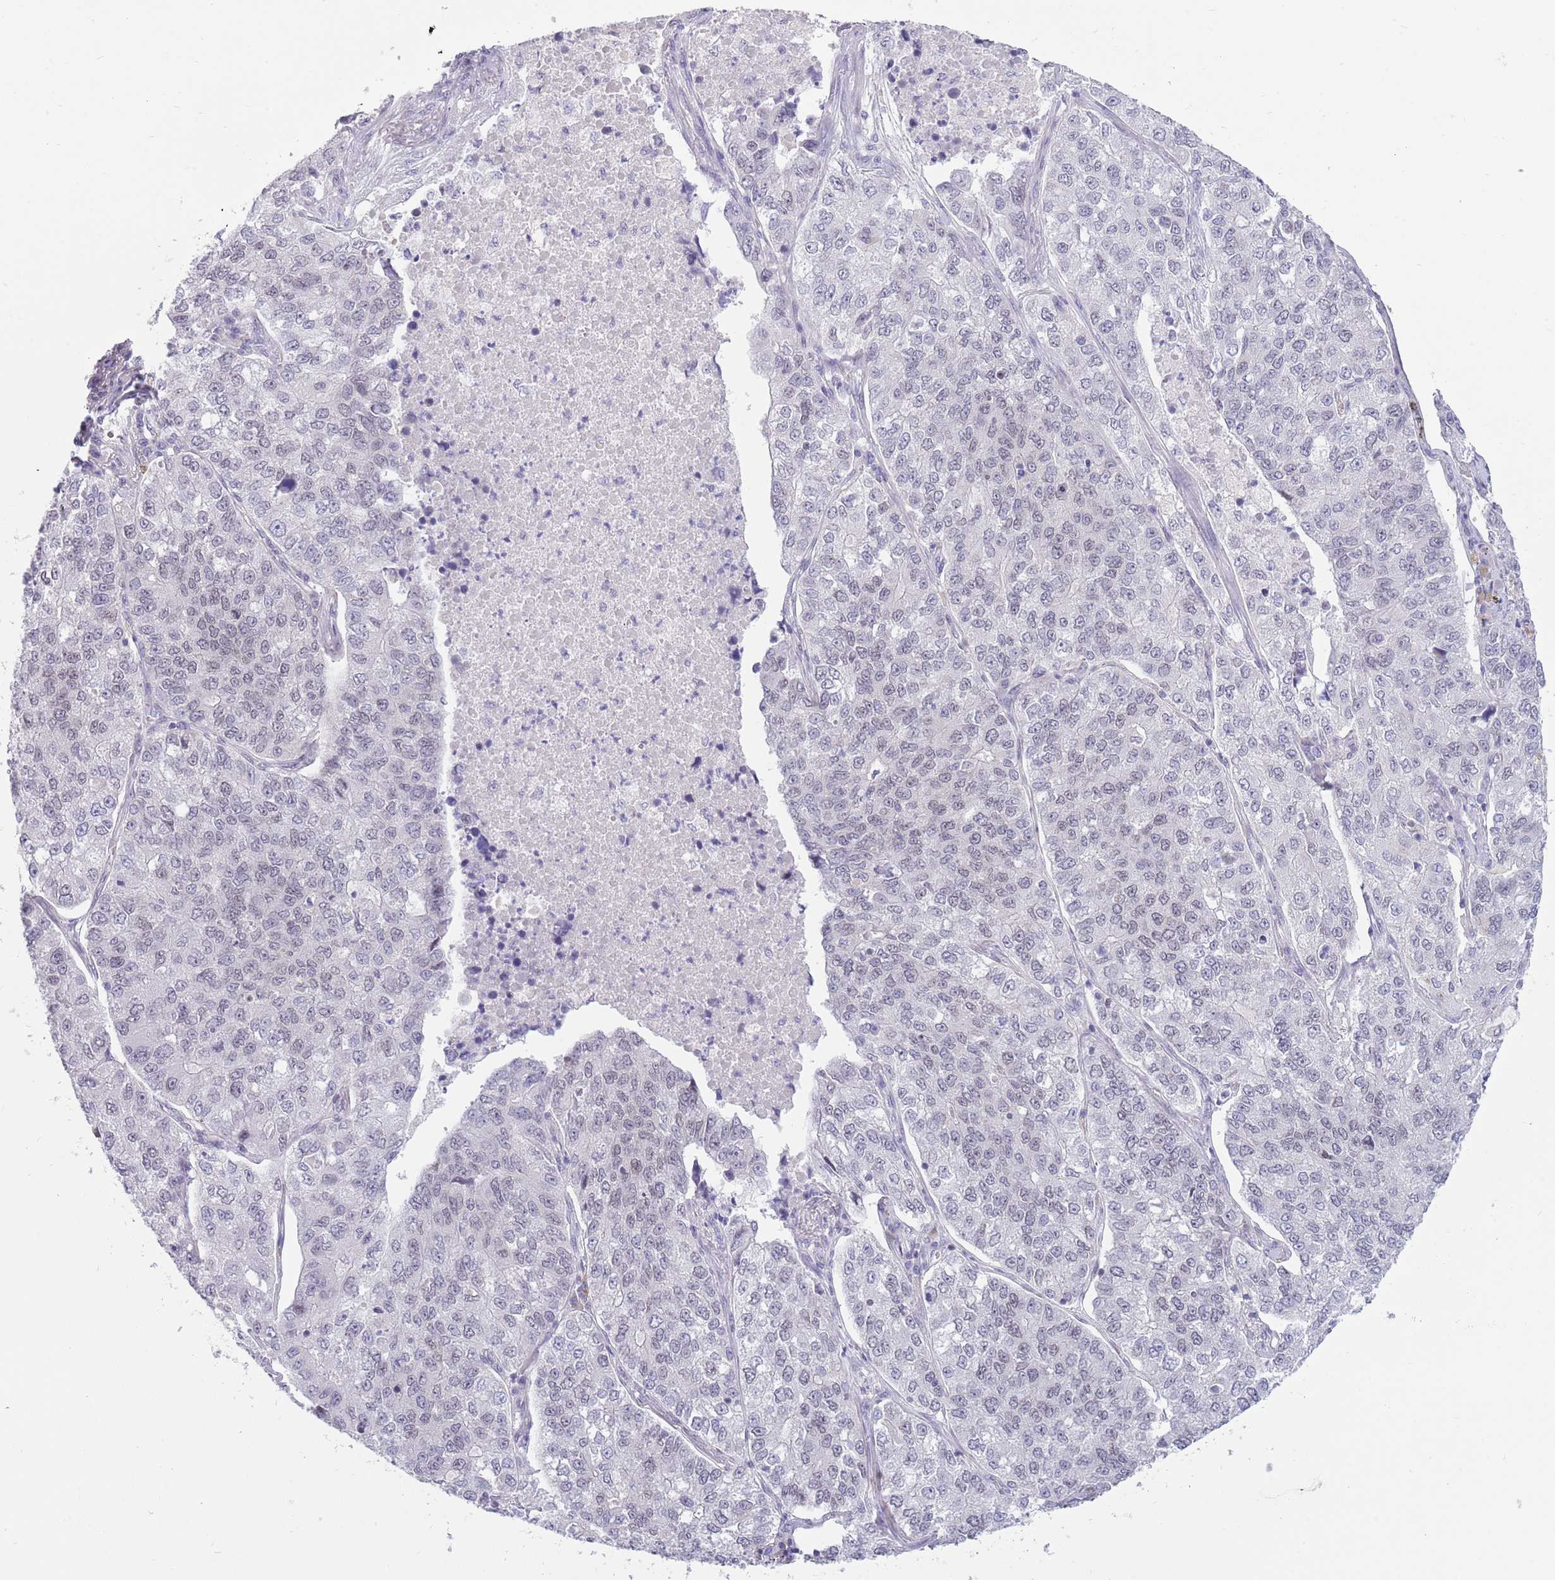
{"staining": {"intensity": "negative", "quantity": "none", "location": "none"}, "tissue": "lung cancer", "cell_type": "Tumor cells", "image_type": "cancer", "snomed": [{"axis": "morphology", "description": "Adenocarcinoma, NOS"}, {"axis": "topography", "description": "Lung"}], "caption": "Immunohistochemical staining of lung cancer displays no significant expression in tumor cells.", "gene": "ZNF574", "patient": {"sex": "male", "age": 49}}